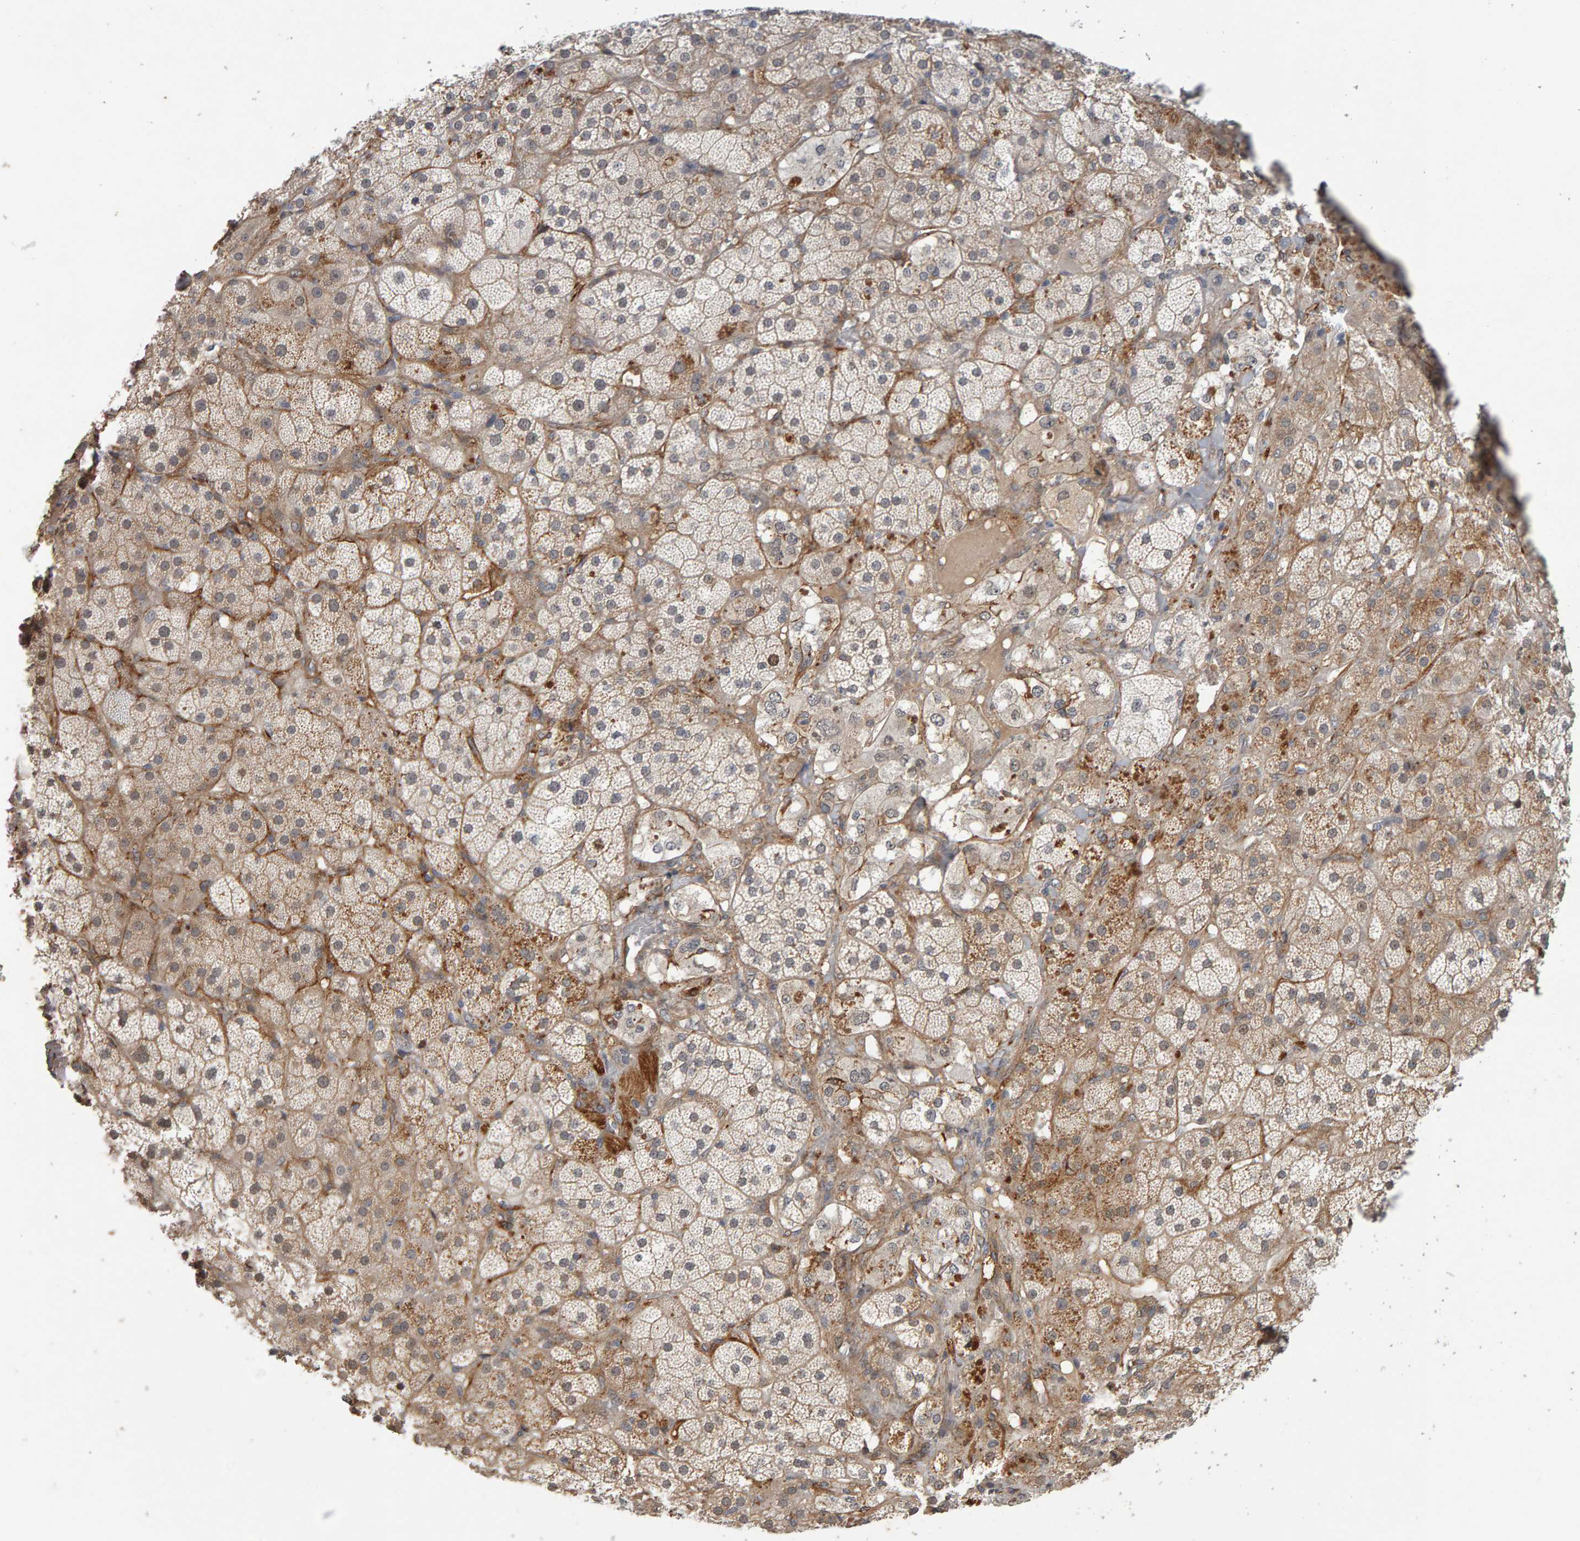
{"staining": {"intensity": "moderate", "quantity": "25%-75%", "location": "cytoplasmic/membranous"}, "tissue": "adrenal gland", "cell_type": "Glandular cells", "image_type": "normal", "snomed": [{"axis": "morphology", "description": "Normal tissue, NOS"}, {"axis": "topography", "description": "Adrenal gland"}], "caption": "The micrograph demonstrates a brown stain indicating the presence of a protein in the cytoplasmic/membranous of glandular cells in adrenal gland. Immunohistochemistry (ihc) stains the protein of interest in brown and the nuclei are stained blue.", "gene": "CDCA5", "patient": {"sex": "male", "age": 57}}